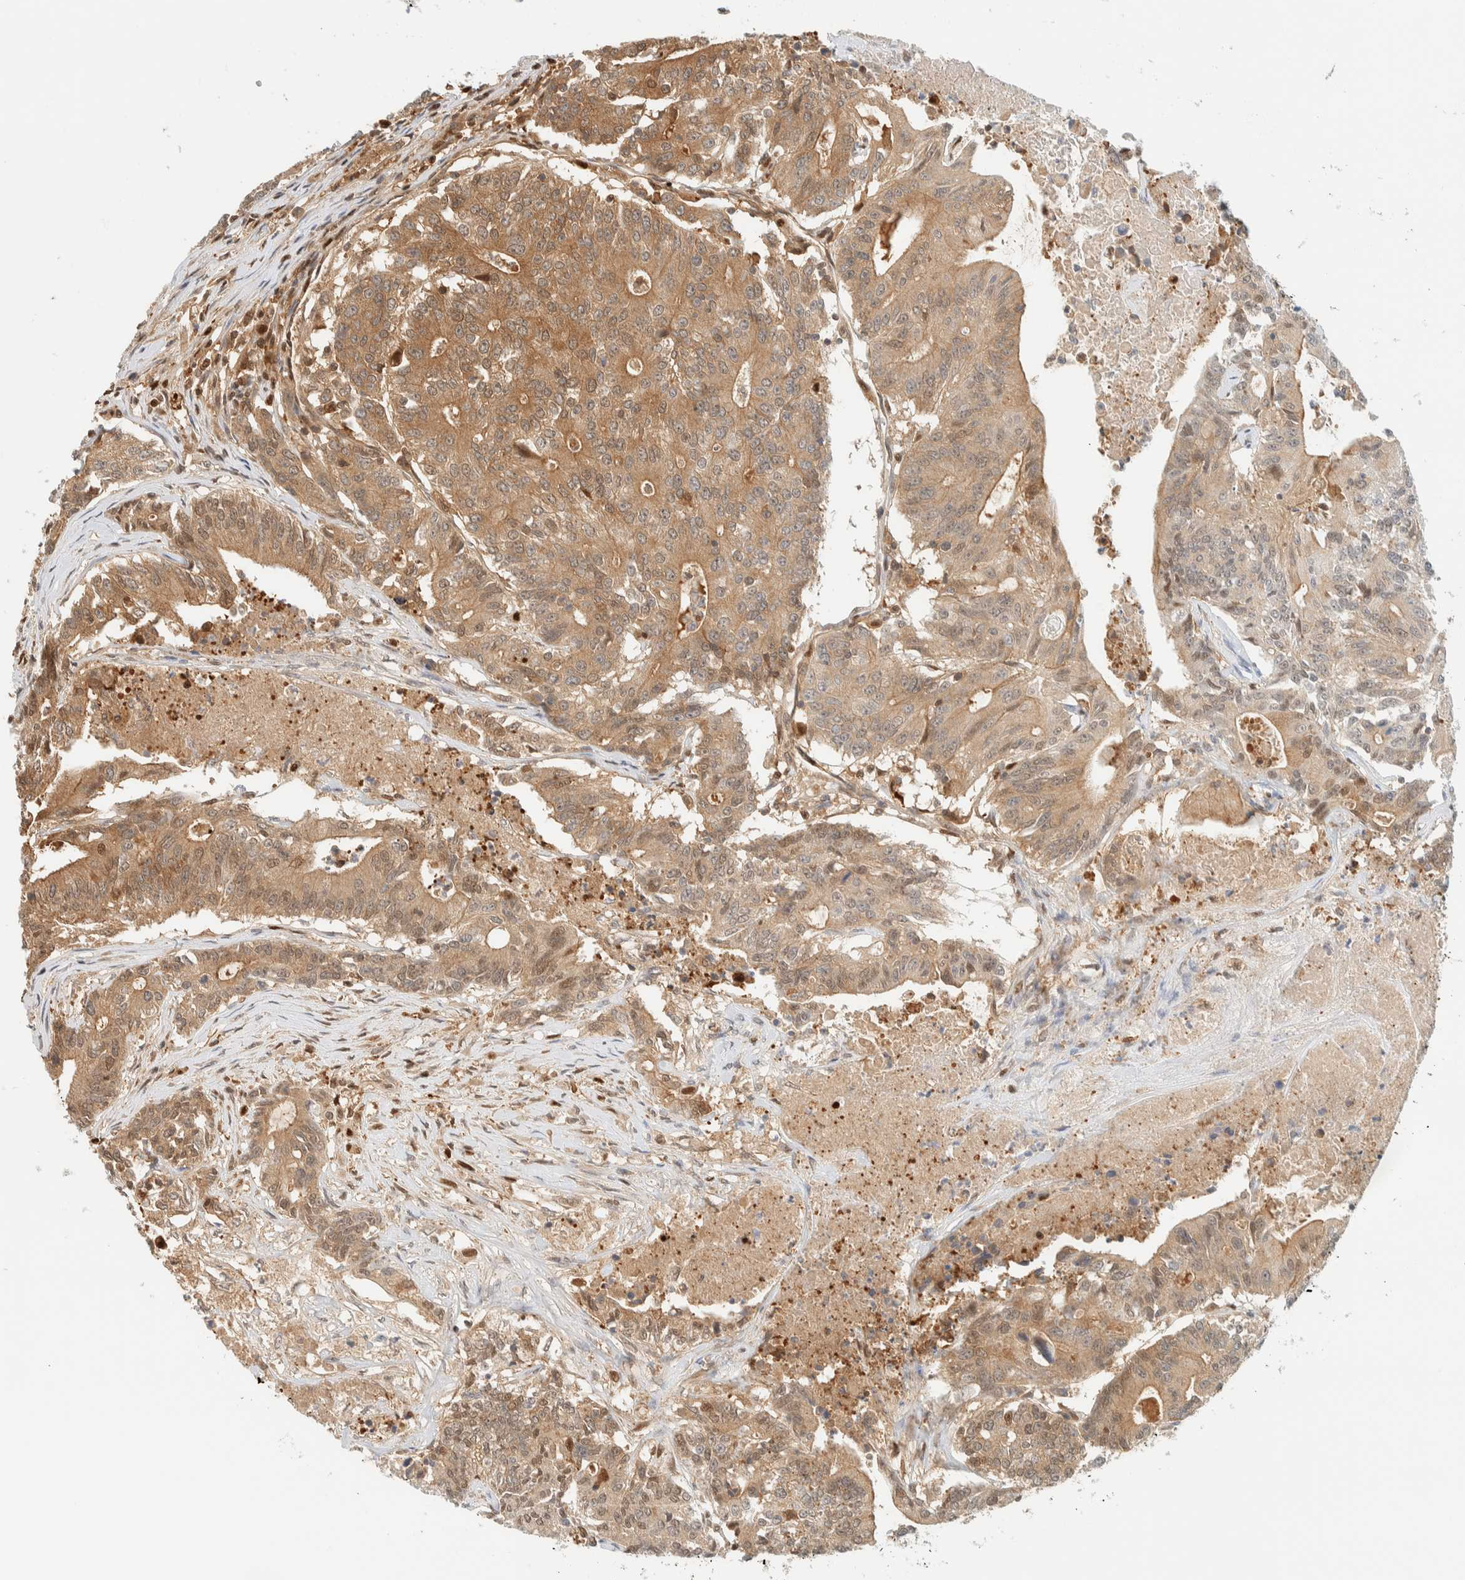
{"staining": {"intensity": "moderate", "quantity": ">75%", "location": "cytoplasmic/membranous"}, "tissue": "colorectal cancer", "cell_type": "Tumor cells", "image_type": "cancer", "snomed": [{"axis": "morphology", "description": "Adenocarcinoma, NOS"}, {"axis": "topography", "description": "Colon"}], "caption": "Human colorectal cancer (adenocarcinoma) stained for a protein (brown) demonstrates moderate cytoplasmic/membranous positive positivity in approximately >75% of tumor cells.", "gene": "ZBTB37", "patient": {"sex": "female", "age": 77}}